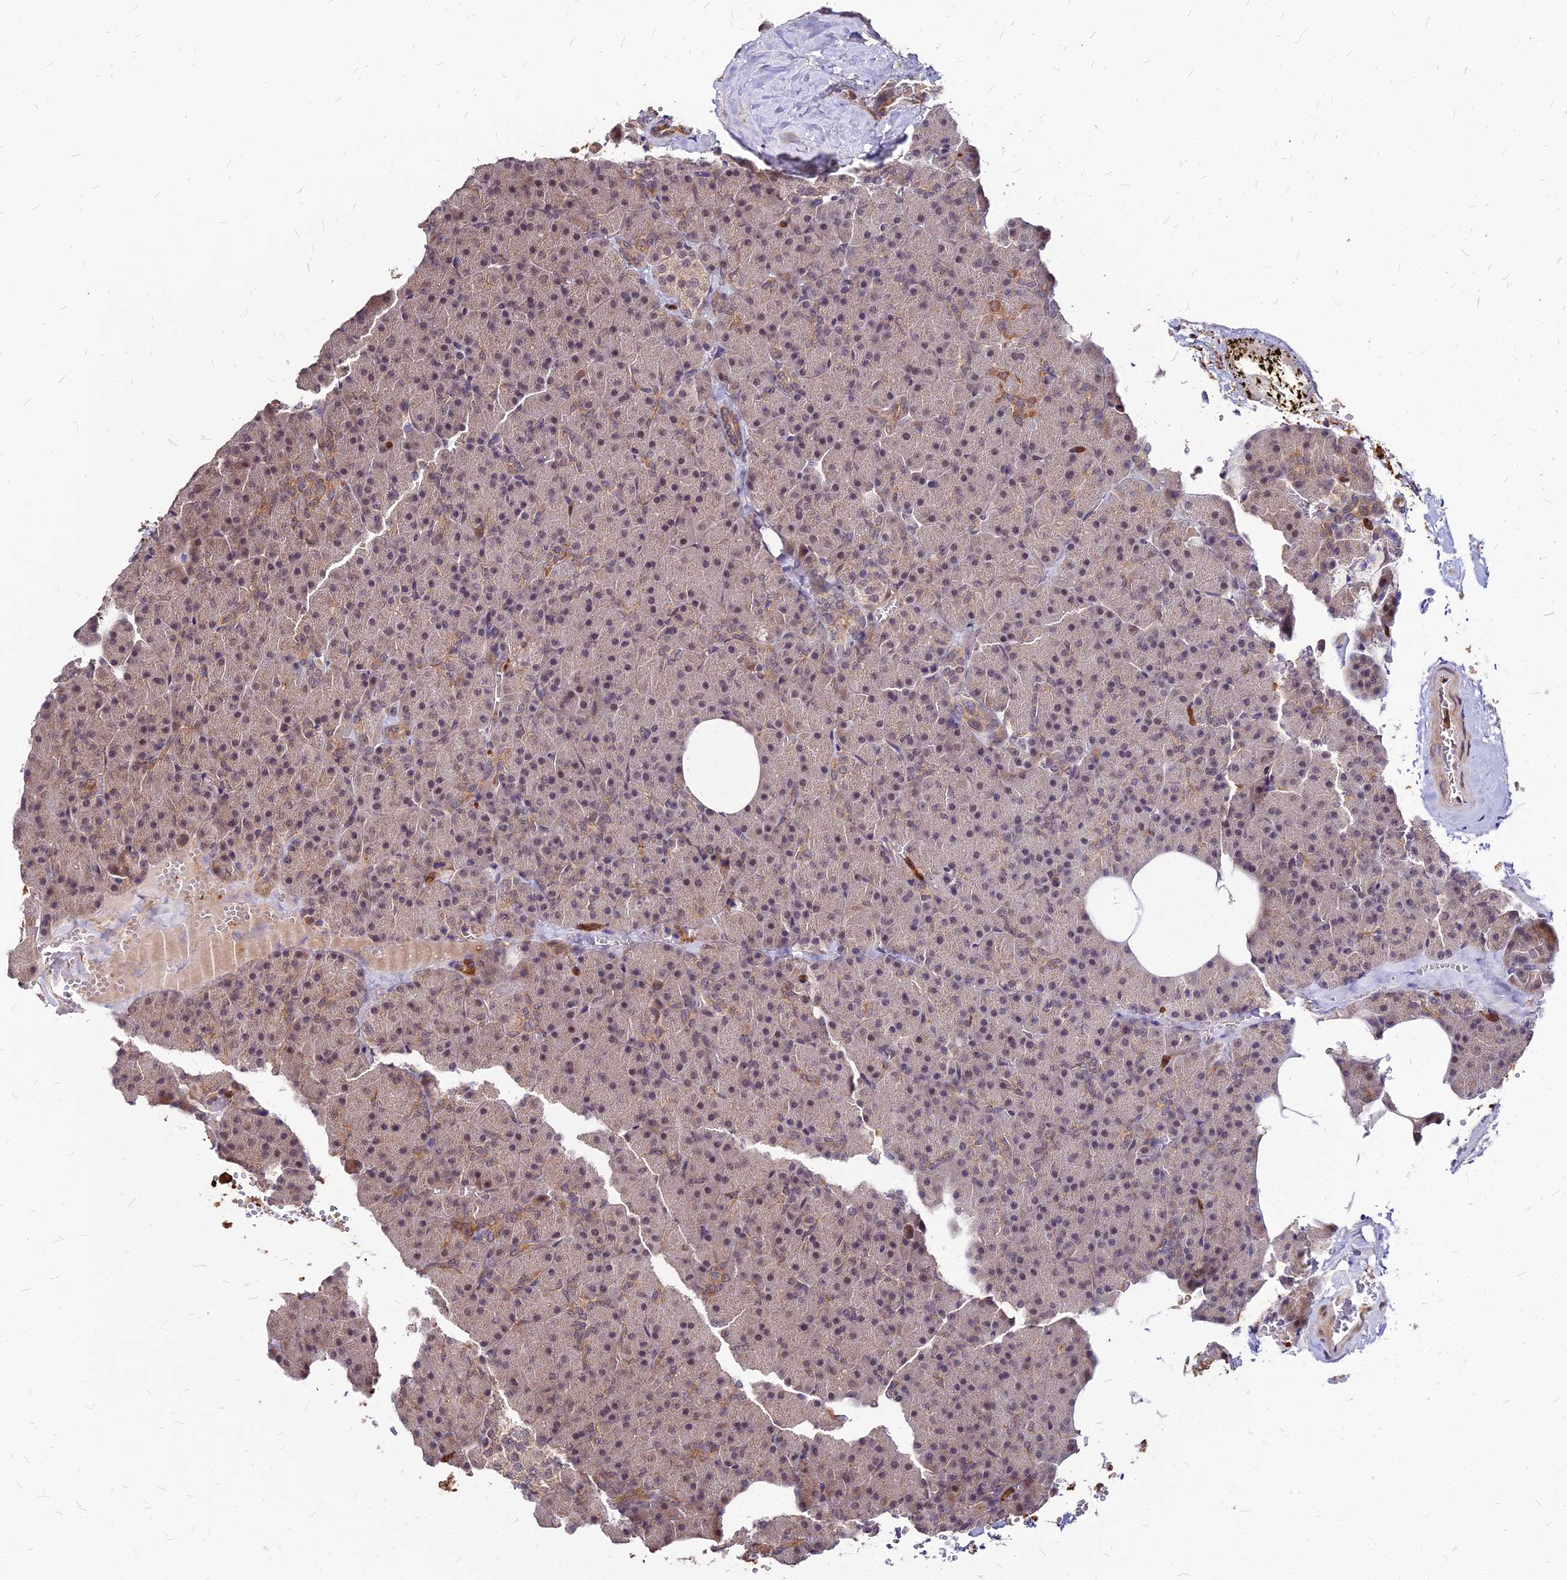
{"staining": {"intensity": "weak", "quantity": "<25%", "location": "cytoplasmic/membranous"}, "tissue": "pancreas", "cell_type": "Exocrine glandular cells", "image_type": "normal", "snomed": [{"axis": "morphology", "description": "Normal tissue, NOS"}, {"axis": "morphology", "description": "Carcinoid, malignant, NOS"}, {"axis": "topography", "description": "Pancreas"}], "caption": "Protein analysis of benign pancreas exhibits no significant staining in exocrine glandular cells.", "gene": "APBA3", "patient": {"sex": "female", "age": 35}}